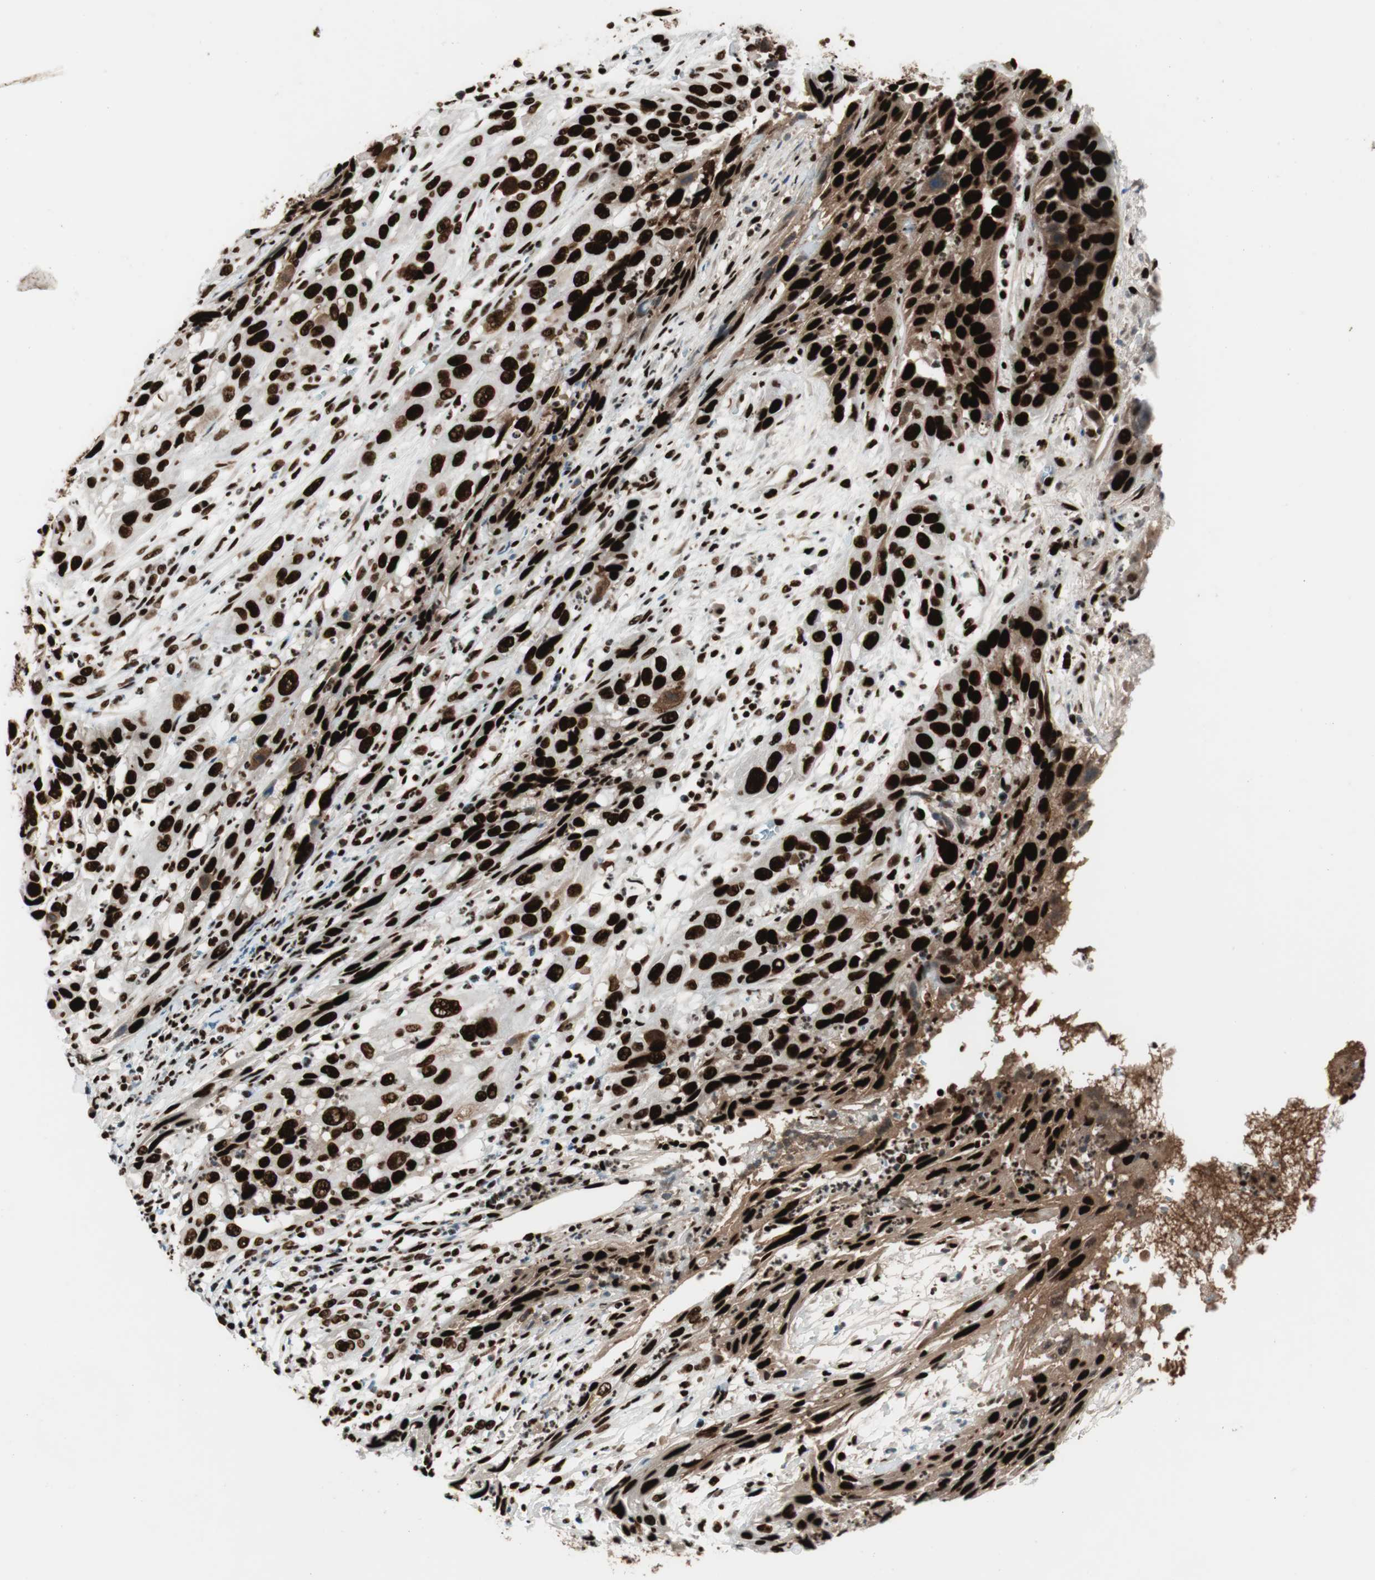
{"staining": {"intensity": "strong", "quantity": ">75%", "location": "nuclear"}, "tissue": "cervical cancer", "cell_type": "Tumor cells", "image_type": "cancer", "snomed": [{"axis": "morphology", "description": "Squamous cell carcinoma, NOS"}, {"axis": "topography", "description": "Cervix"}], "caption": "Protein expression by immunohistochemistry shows strong nuclear staining in about >75% of tumor cells in squamous cell carcinoma (cervical). Nuclei are stained in blue.", "gene": "PSME3", "patient": {"sex": "female", "age": 32}}